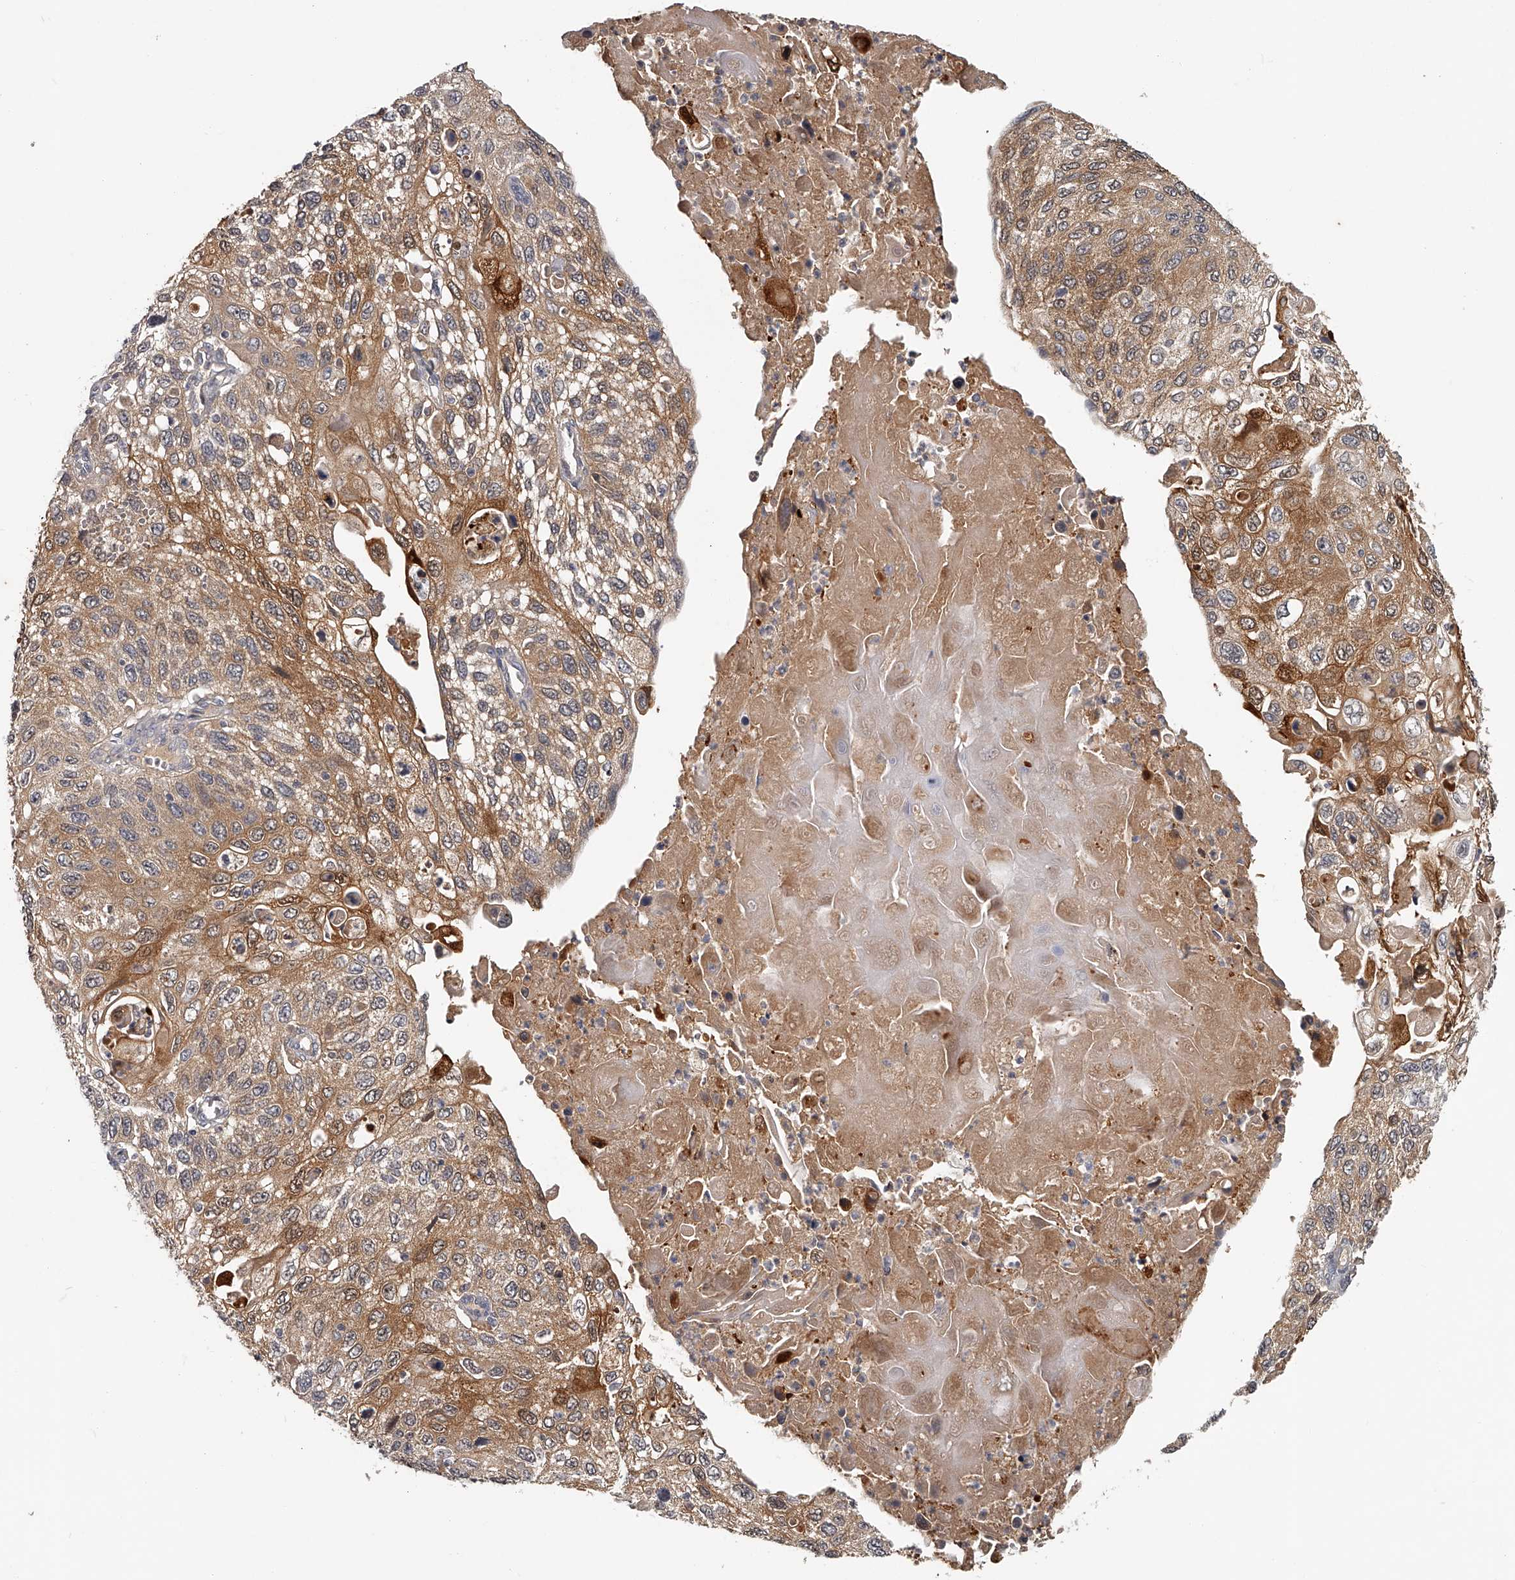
{"staining": {"intensity": "moderate", "quantity": ">75%", "location": "cytoplasmic/membranous,nuclear"}, "tissue": "cervical cancer", "cell_type": "Tumor cells", "image_type": "cancer", "snomed": [{"axis": "morphology", "description": "Squamous cell carcinoma, NOS"}, {"axis": "topography", "description": "Cervix"}], "caption": "Tumor cells exhibit moderate cytoplasmic/membranous and nuclear positivity in approximately >75% of cells in cervical cancer.", "gene": "GGCT", "patient": {"sex": "female", "age": 70}}